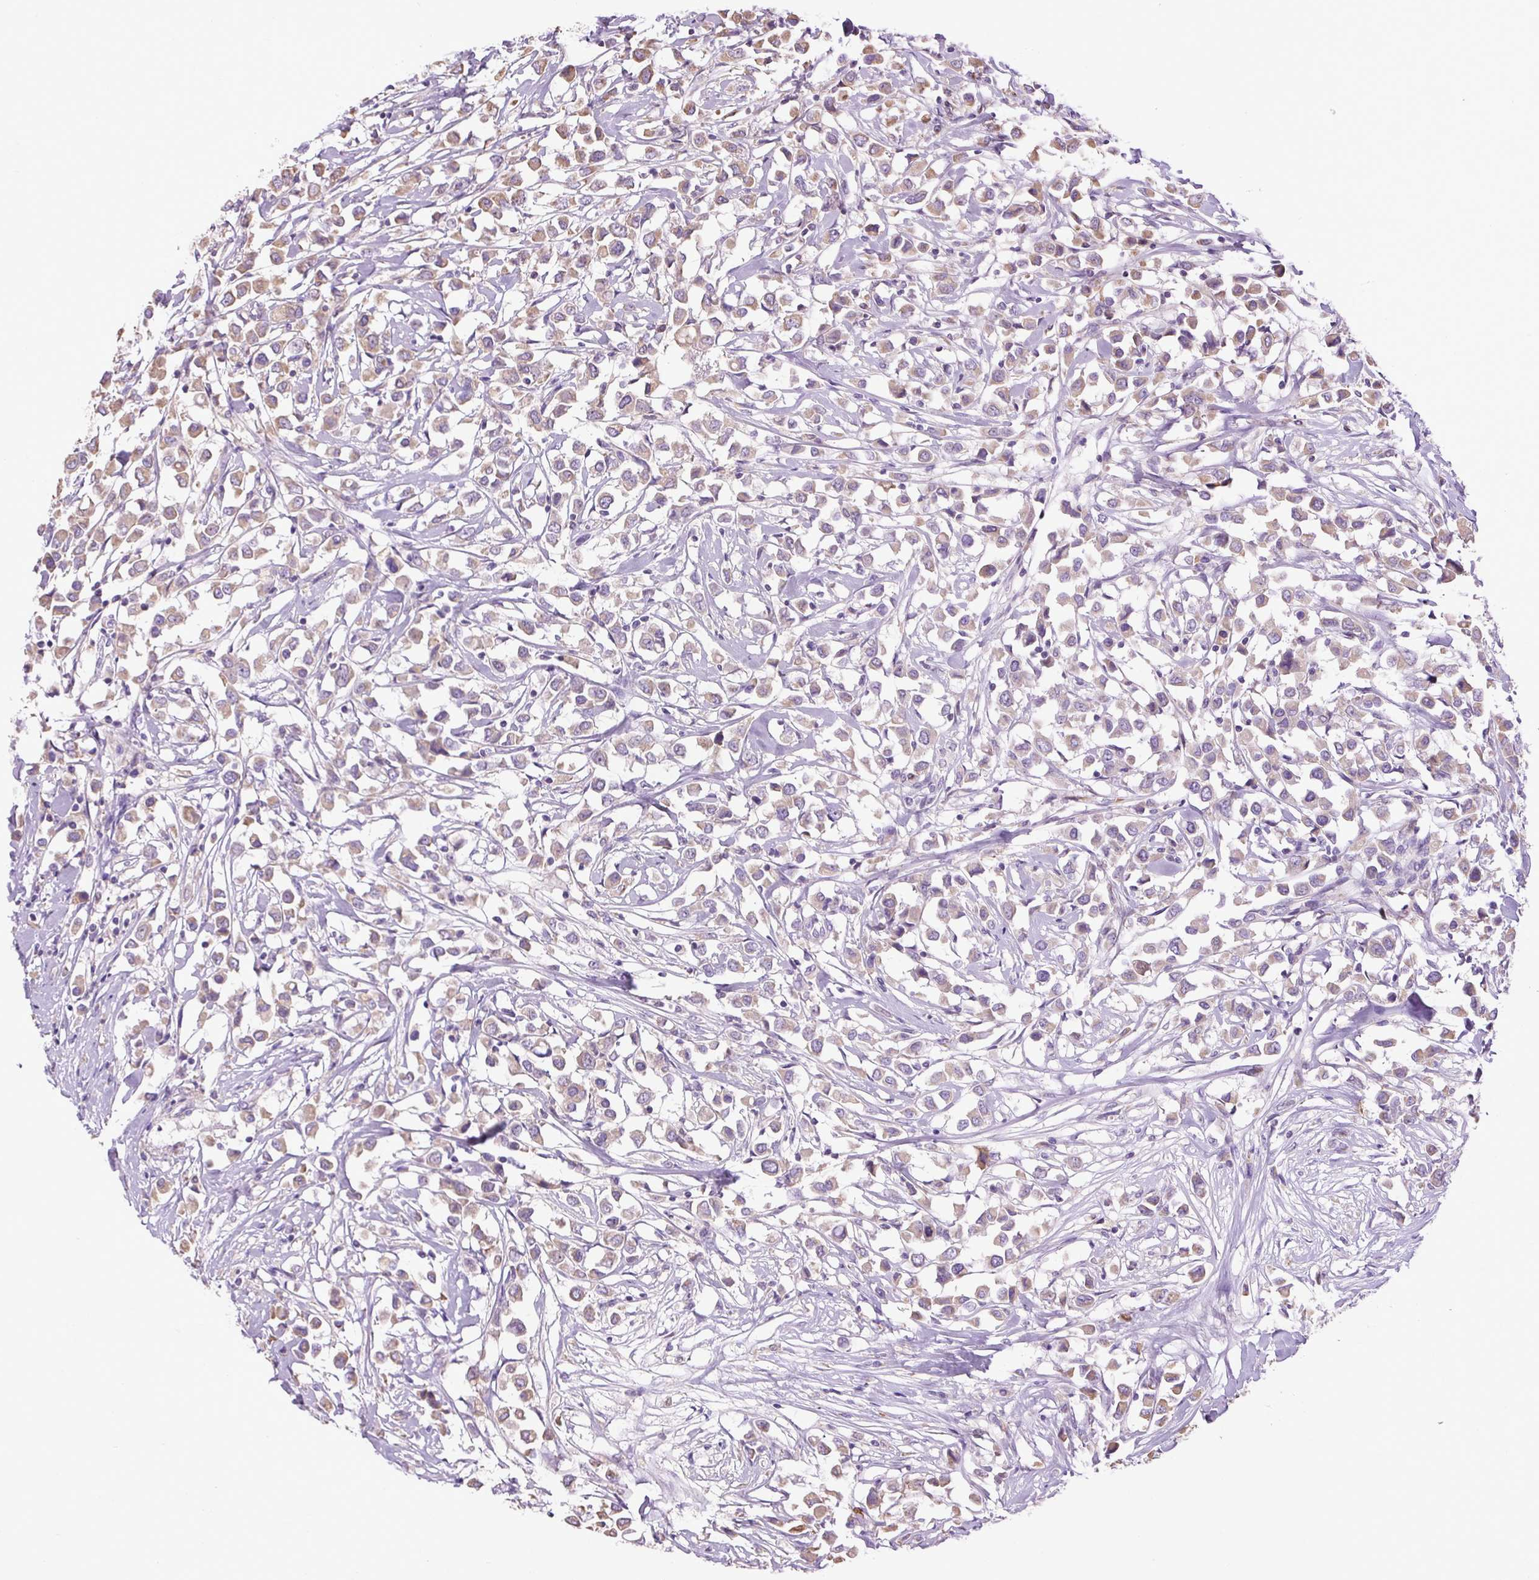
{"staining": {"intensity": "moderate", "quantity": "25%-75%", "location": "cytoplasmic/membranous"}, "tissue": "breast cancer", "cell_type": "Tumor cells", "image_type": "cancer", "snomed": [{"axis": "morphology", "description": "Duct carcinoma"}, {"axis": "topography", "description": "Breast"}], "caption": "Breast cancer stained with IHC reveals moderate cytoplasmic/membranous staining in approximately 25%-75% of tumor cells.", "gene": "PLCG1", "patient": {"sex": "female", "age": 61}}